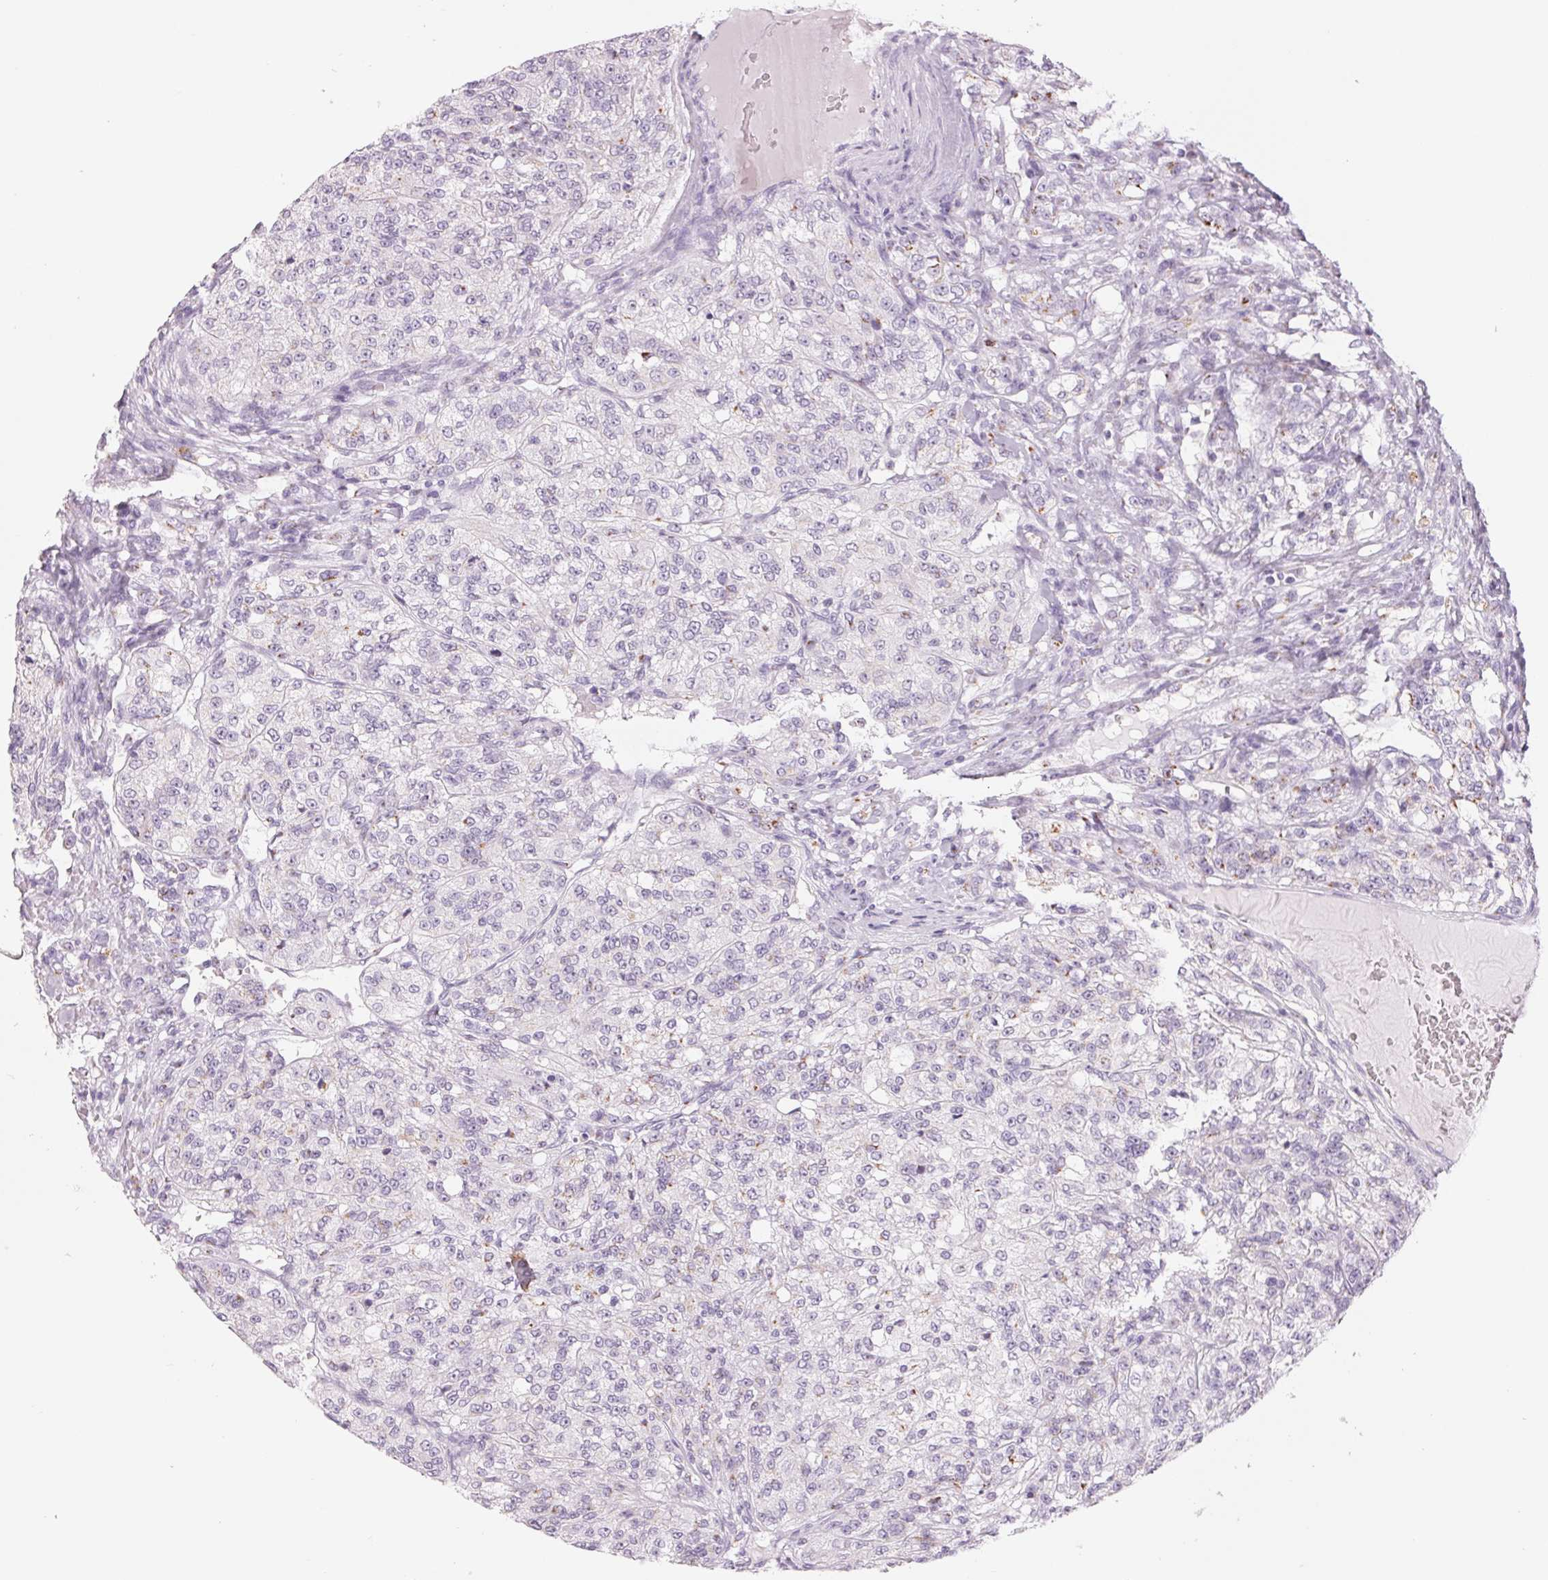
{"staining": {"intensity": "negative", "quantity": "none", "location": "none"}, "tissue": "renal cancer", "cell_type": "Tumor cells", "image_type": "cancer", "snomed": [{"axis": "morphology", "description": "Adenocarcinoma, NOS"}, {"axis": "topography", "description": "Kidney"}], "caption": "Immunohistochemistry (IHC) of adenocarcinoma (renal) exhibits no expression in tumor cells.", "gene": "GALNT7", "patient": {"sex": "female", "age": 63}}